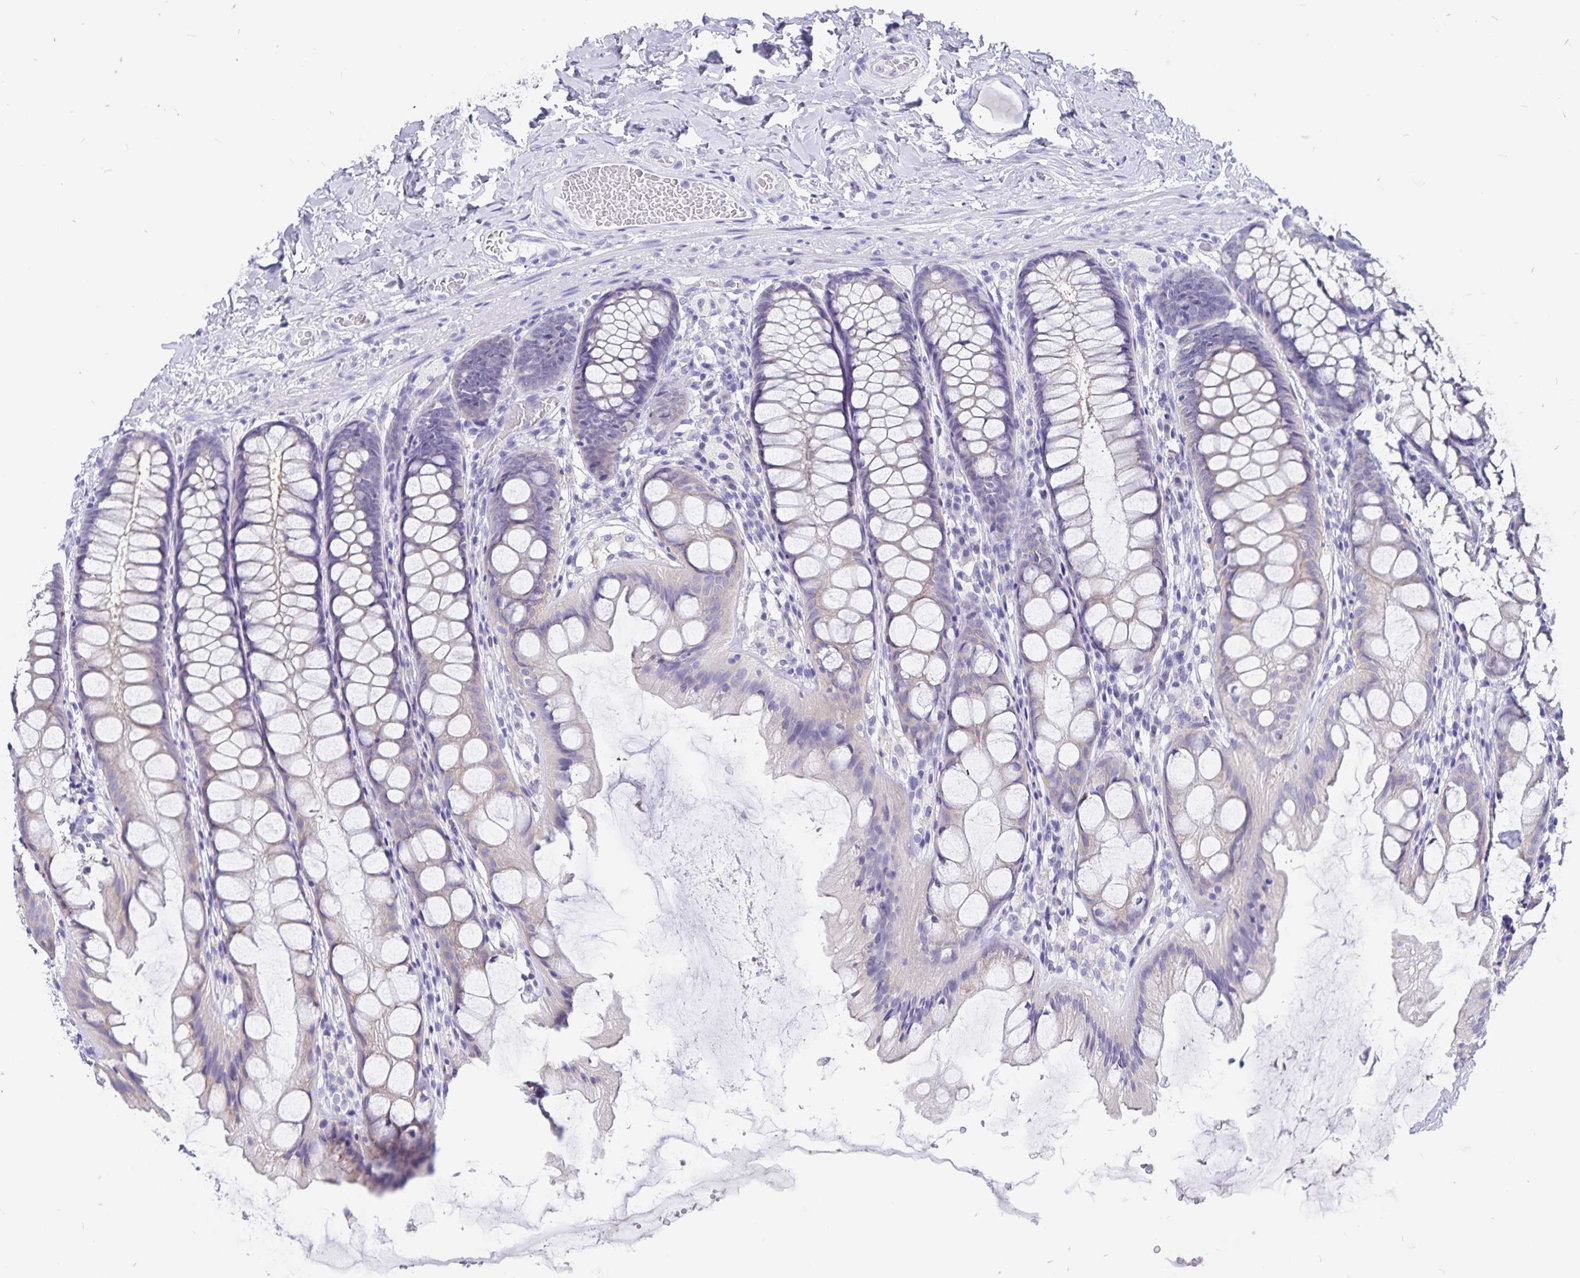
{"staining": {"intensity": "negative", "quantity": "none", "location": "none"}, "tissue": "colon", "cell_type": "Endothelial cells", "image_type": "normal", "snomed": [{"axis": "morphology", "description": "Normal tissue, NOS"}, {"axis": "topography", "description": "Colon"}], "caption": "A high-resolution image shows IHC staining of unremarkable colon, which demonstrates no significant positivity in endothelial cells. (DAB (3,3'-diaminobenzidine) IHC with hematoxylin counter stain).", "gene": "SNTN", "patient": {"sex": "male", "age": 47}}